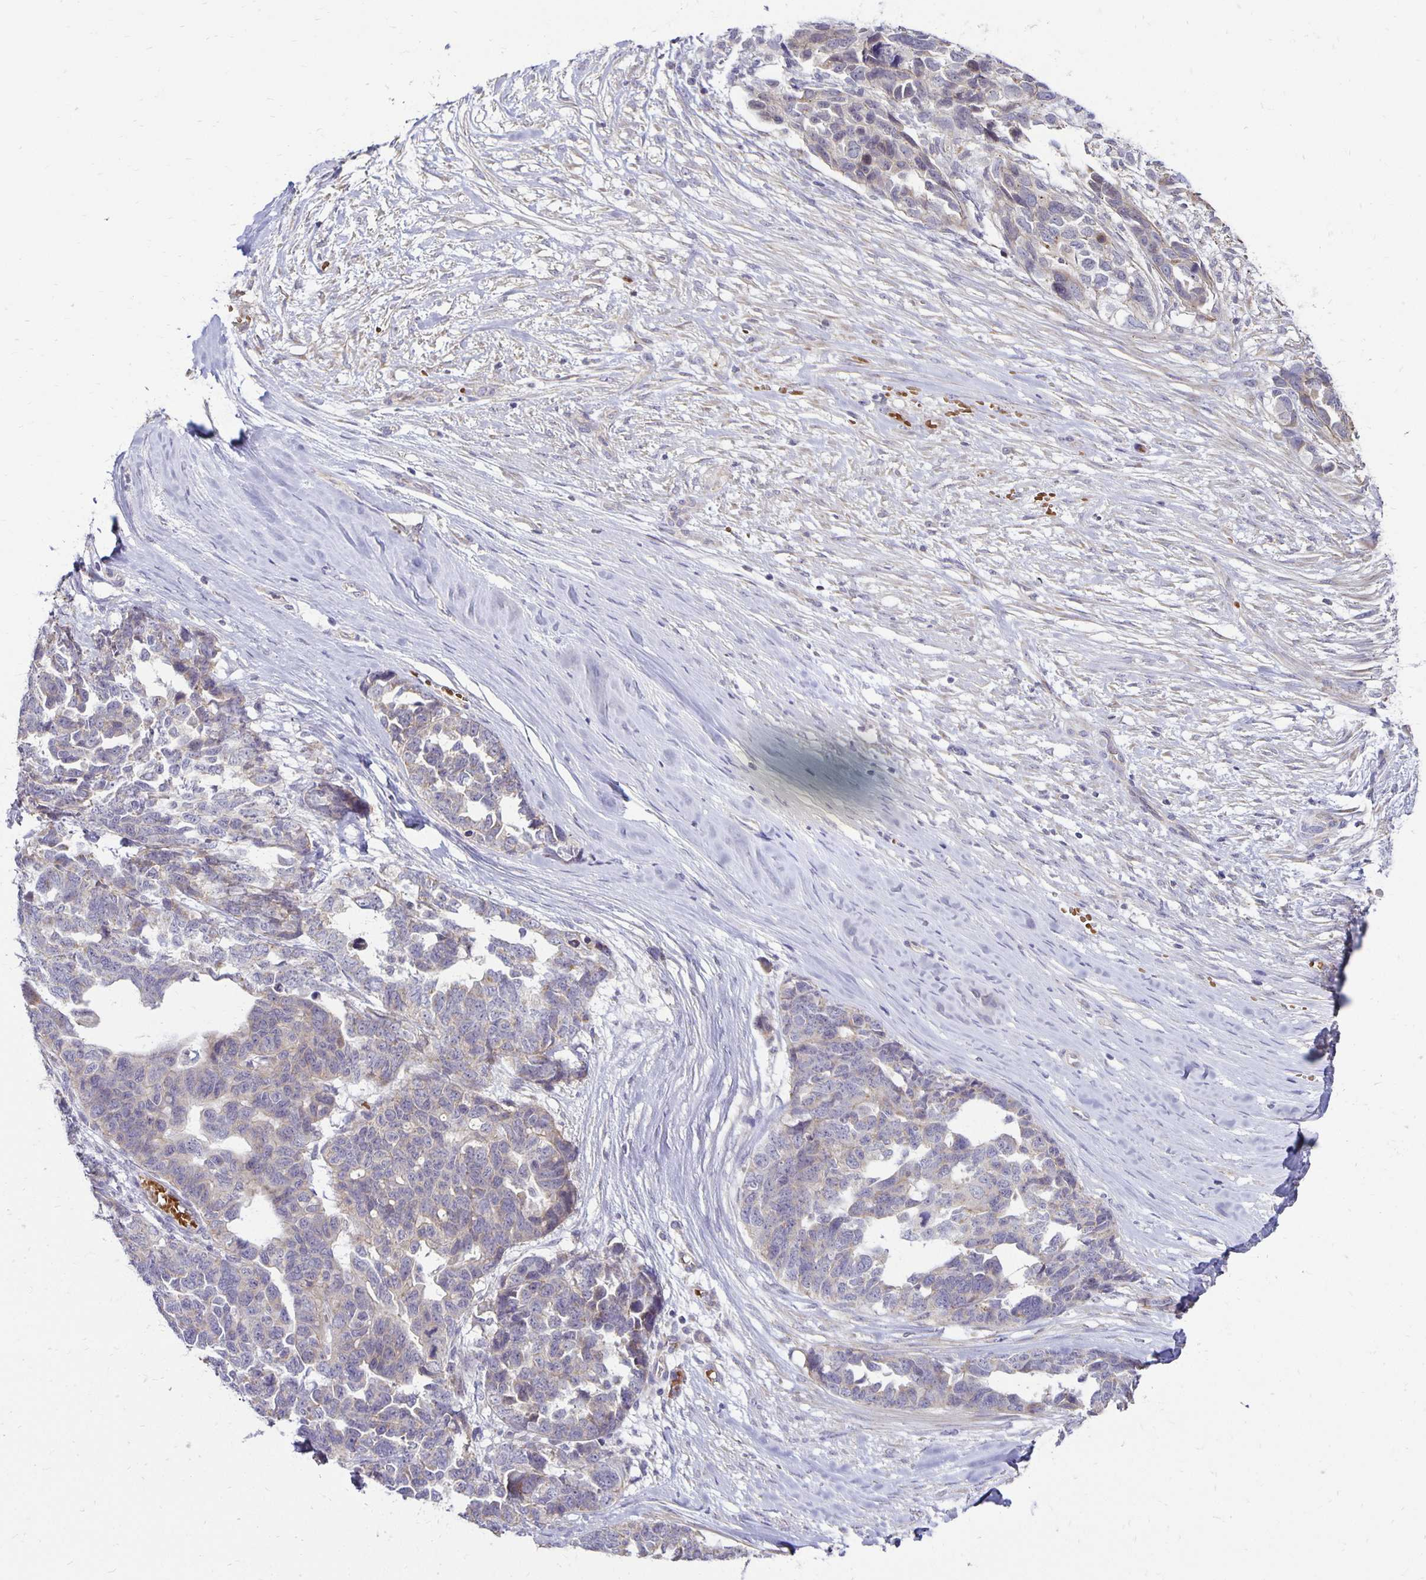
{"staining": {"intensity": "negative", "quantity": "none", "location": "none"}, "tissue": "ovarian cancer", "cell_type": "Tumor cells", "image_type": "cancer", "snomed": [{"axis": "morphology", "description": "Cystadenocarcinoma, serous, NOS"}, {"axis": "topography", "description": "Ovary"}], "caption": "Photomicrograph shows no protein positivity in tumor cells of ovarian cancer (serous cystadenocarcinoma) tissue. The staining was performed using DAB to visualize the protein expression in brown, while the nuclei were stained in blue with hematoxylin (Magnification: 20x).", "gene": "FN3K", "patient": {"sex": "female", "age": 69}}